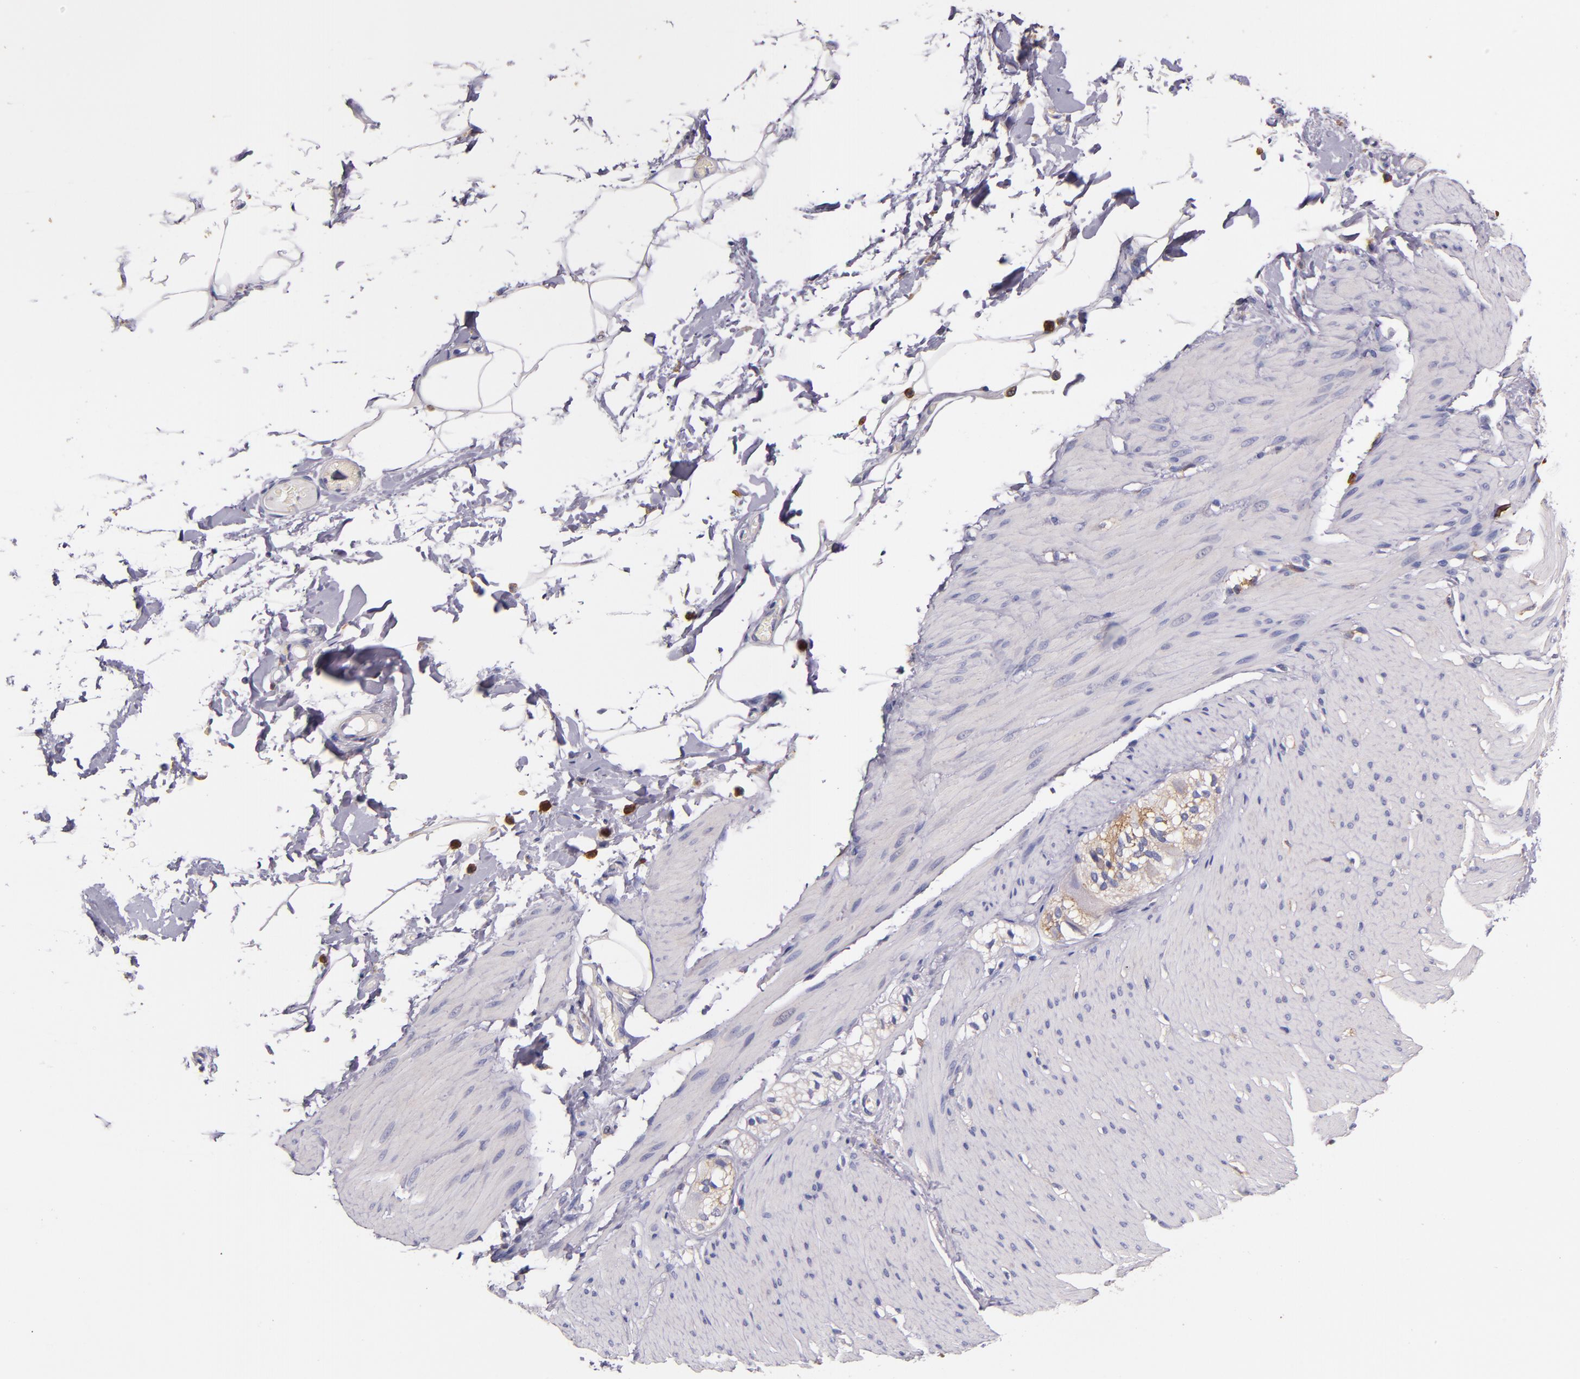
{"staining": {"intensity": "negative", "quantity": "none", "location": "none"}, "tissue": "smooth muscle", "cell_type": "Smooth muscle cells", "image_type": "normal", "snomed": [{"axis": "morphology", "description": "Normal tissue, NOS"}, {"axis": "topography", "description": "Smooth muscle"}, {"axis": "topography", "description": "Colon"}], "caption": "An immunohistochemistry photomicrograph of normal smooth muscle is shown. There is no staining in smooth muscle cells of smooth muscle.", "gene": "C5AR1", "patient": {"sex": "male", "age": 67}}